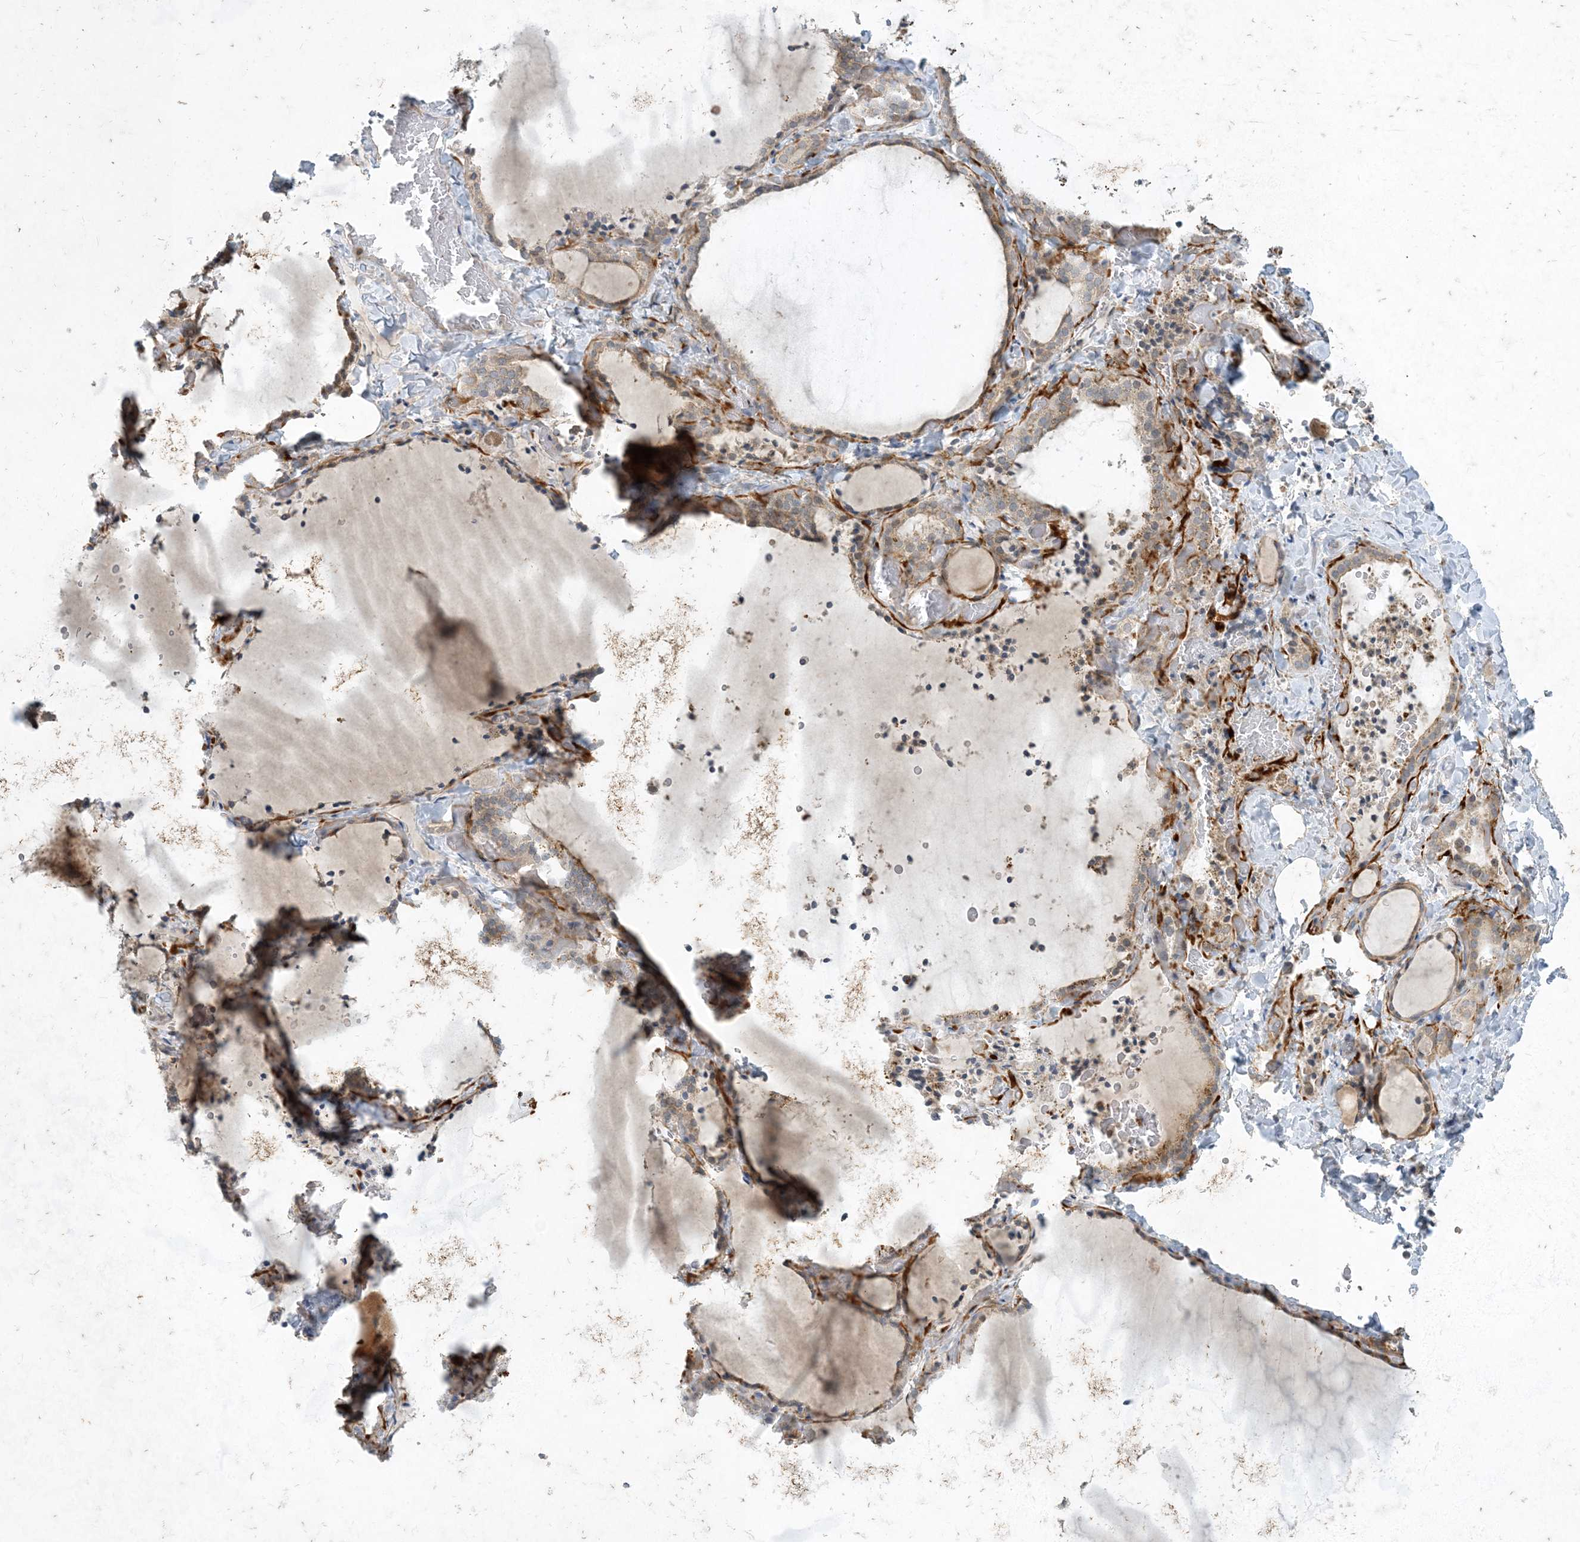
{"staining": {"intensity": "weak", "quantity": "25%-75%", "location": "cytoplasmic/membranous"}, "tissue": "thyroid gland", "cell_type": "Glandular cells", "image_type": "normal", "snomed": [{"axis": "morphology", "description": "Normal tissue, NOS"}, {"axis": "topography", "description": "Thyroid gland"}], "caption": "The micrograph reveals a brown stain indicating the presence of a protein in the cytoplasmic/membranous of glandular cells in thyroid gland.", "gene": "CDS1", "patient": {"sex": "female", "age": 22}}